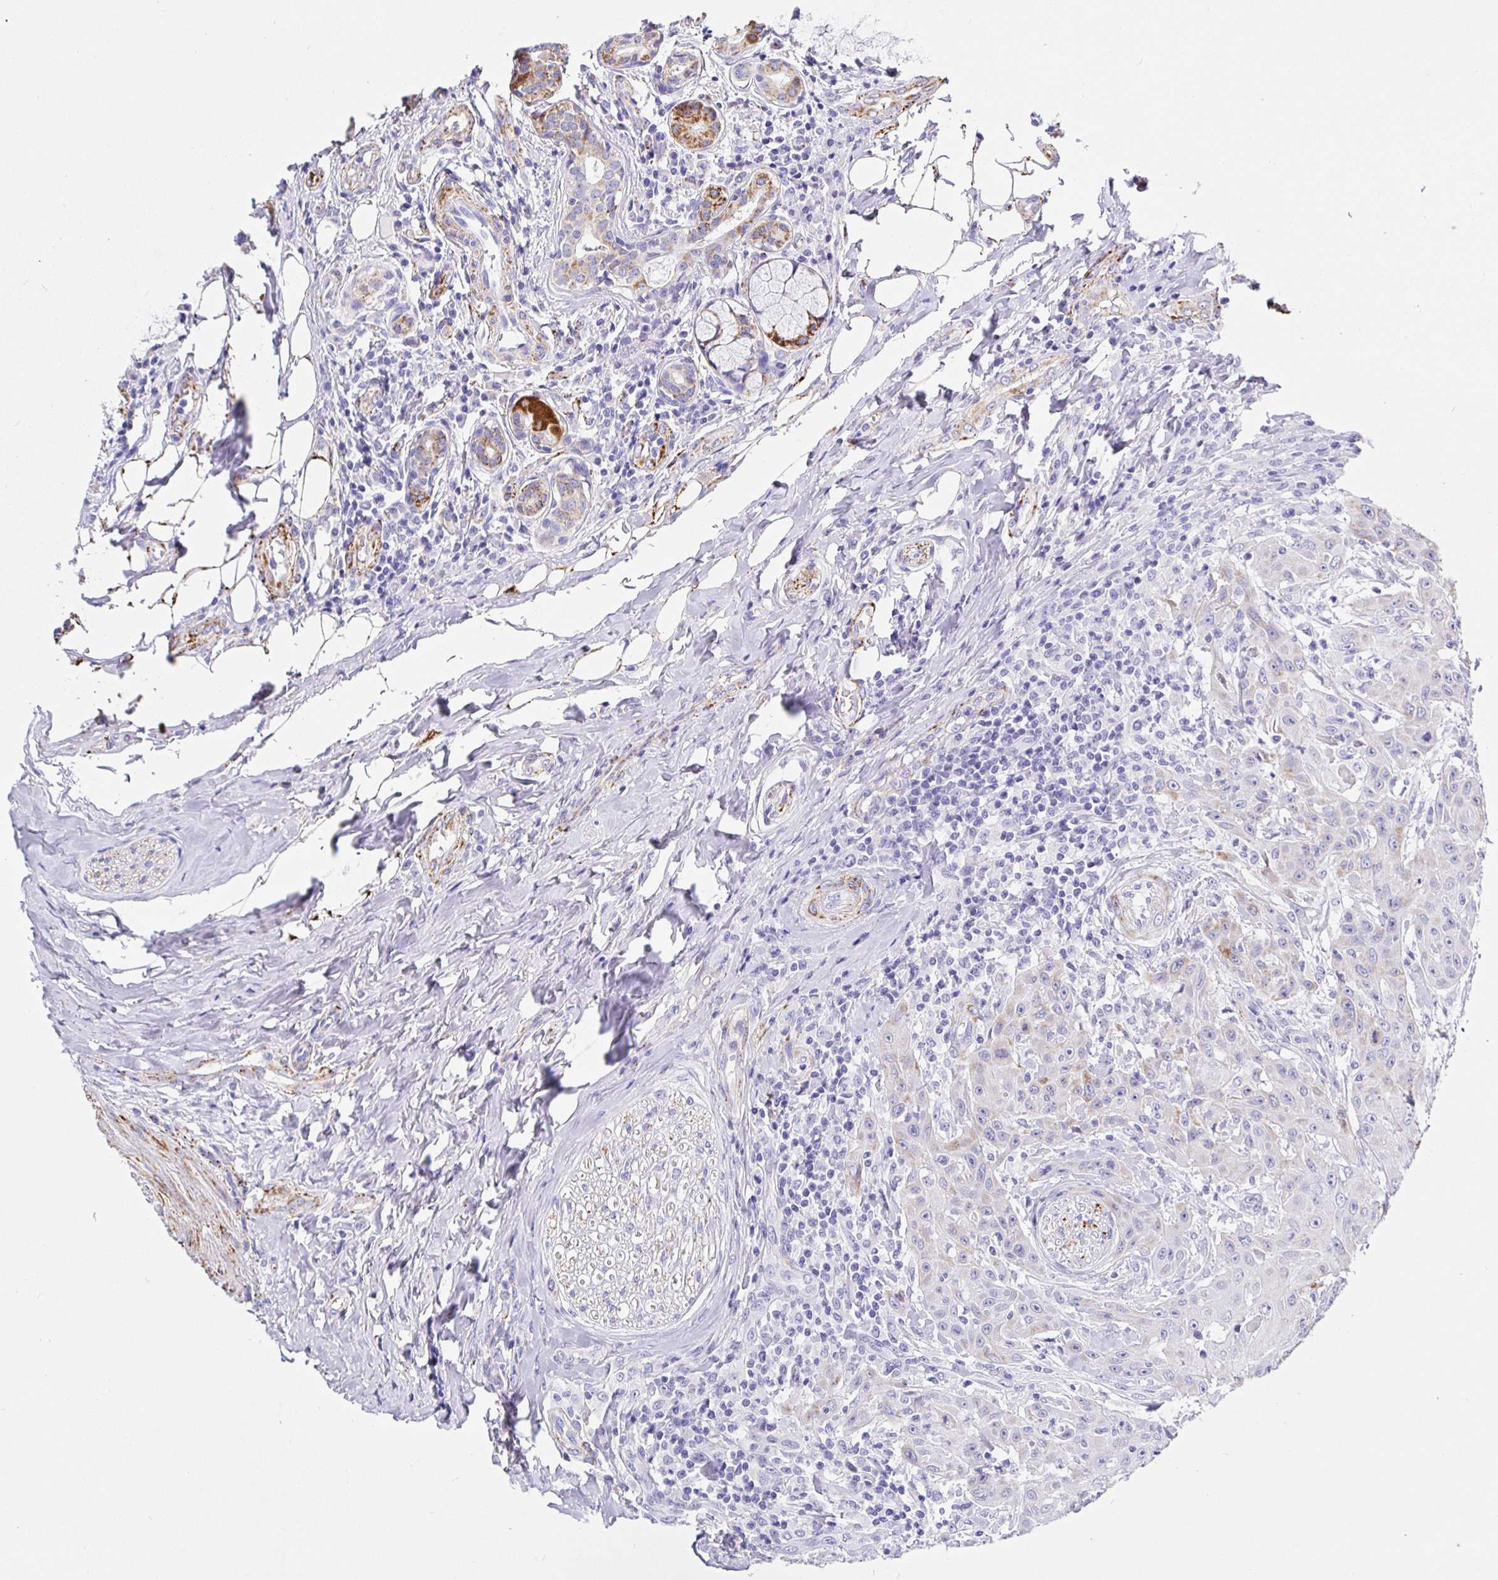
{"staining": {"intensity": "moderate", "quantity": "<25%", "location": "cytoplasmic/membranous"}, "tissue": "head and neck cancer", "cell_type": "Tumor cells", "image_type": "cancer", "snomed": [{"axis": "morphology", "description": "Normal tissue, NOS"}, {"axis": "morphology", "description": "Squamous cell carcinoma, NOS"}, {"axis": "topography", "description": "Oral tissue"}, {"axis": "topography", "description": "Head-Neck"}], "caption": "High-power microscopy captured an immunohistochemistry histopathology image of squamous cell carcinoma (head and neck), revealing moderate cytoplasmic/membranous expression in about <25% of tumor cells.", "gene": "MAOA", "patient": {"sex": "female", "age": 55}}